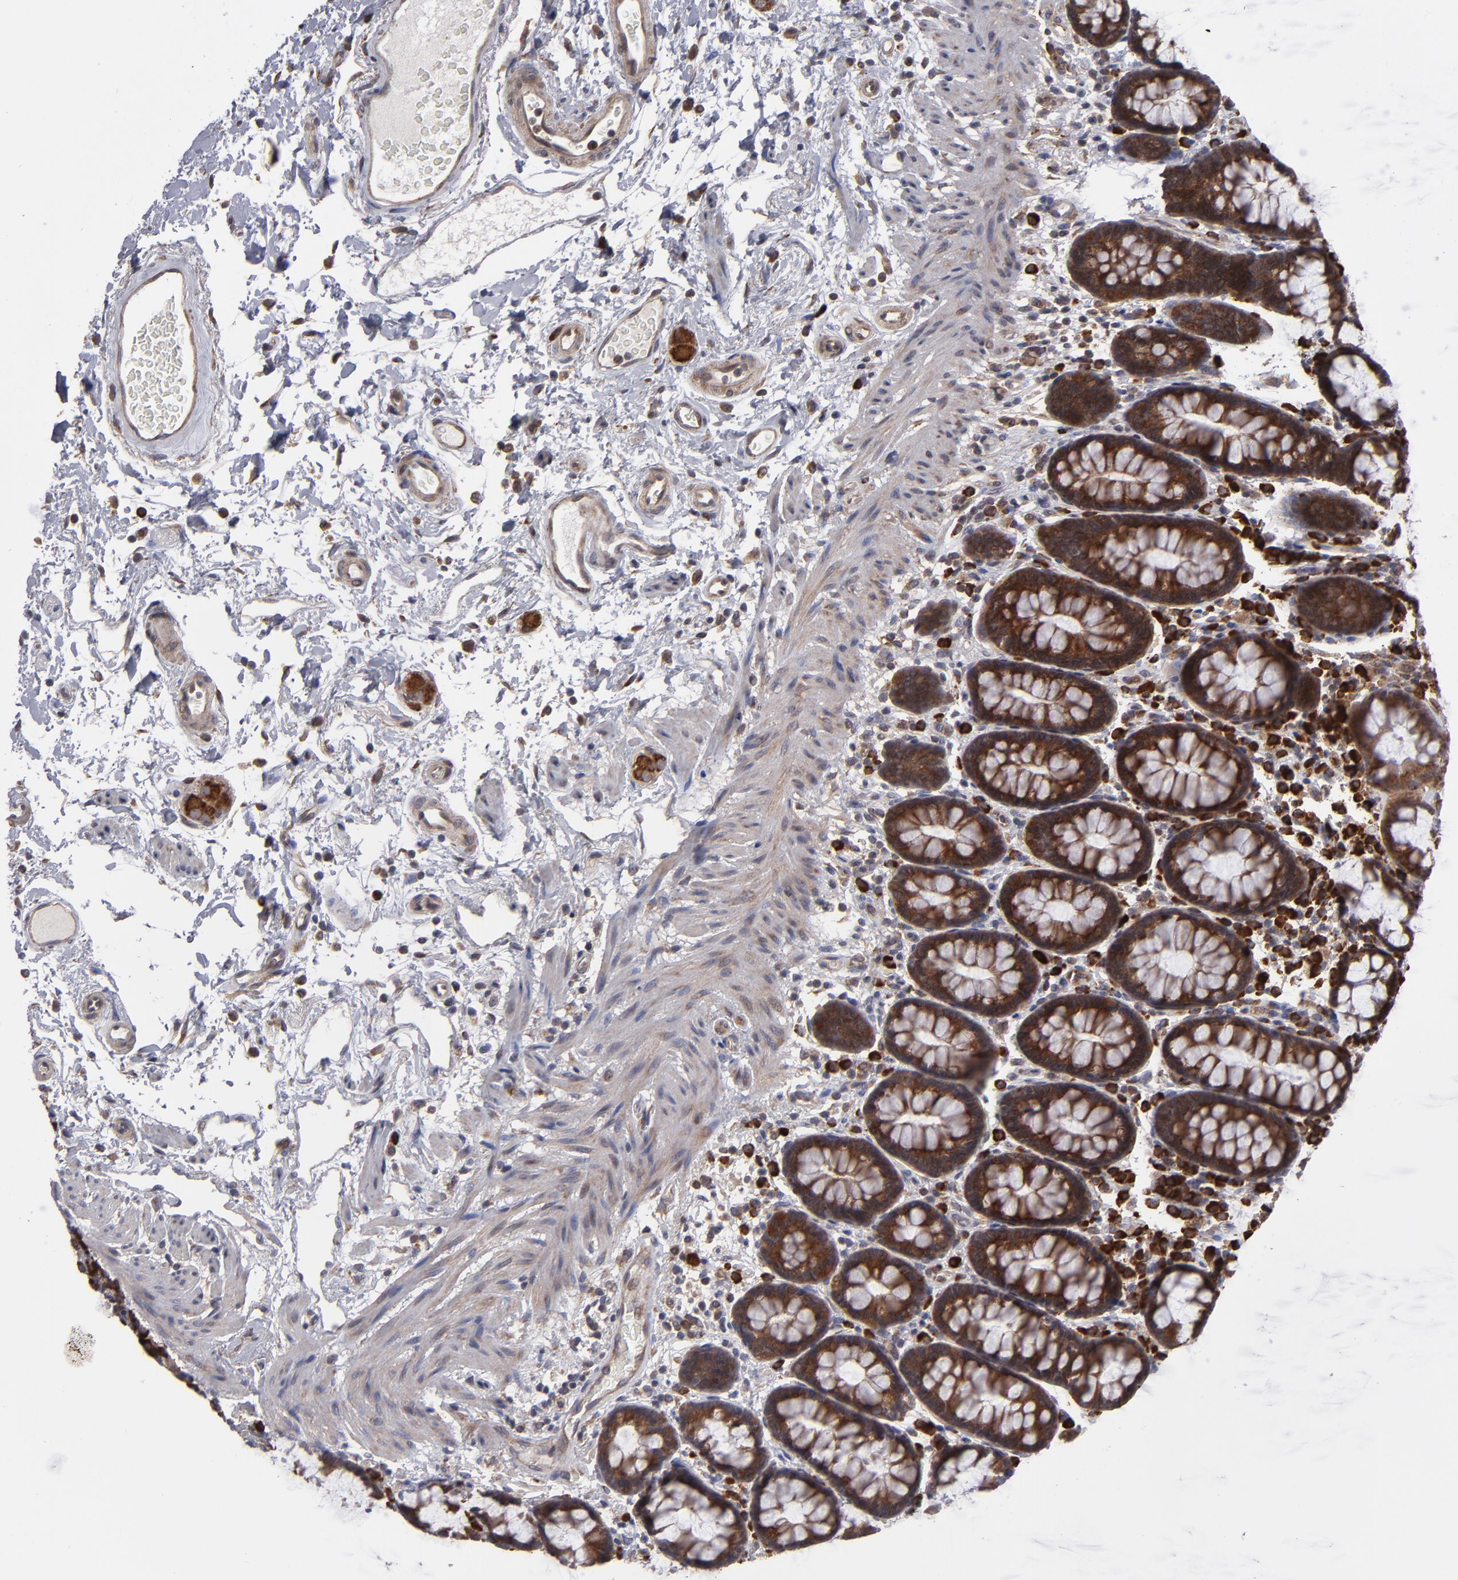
{"staining": {"intensity": "strong", "quantity": ">75%", "location": "cytoplasmic/membranous"}, "tissue": "rectum", "cell_type": "Glandular cells", "image_type": "normal", "snomed": [{"axis": "morphology", "description": "Normal tissue, NOS"}, {"axis": "topography", "description": "Rectum"}], "caption": "This image displays unremarkable rectum stained with immunohistochemistry (IHC) to label a protein in brown. The cytoplasmic/membranous of glandular cells show strong positivity for the protein. Nuclei are counter-stained blue.", "gene": "SND1", "patient": {"sex": "male", "age": 92}}